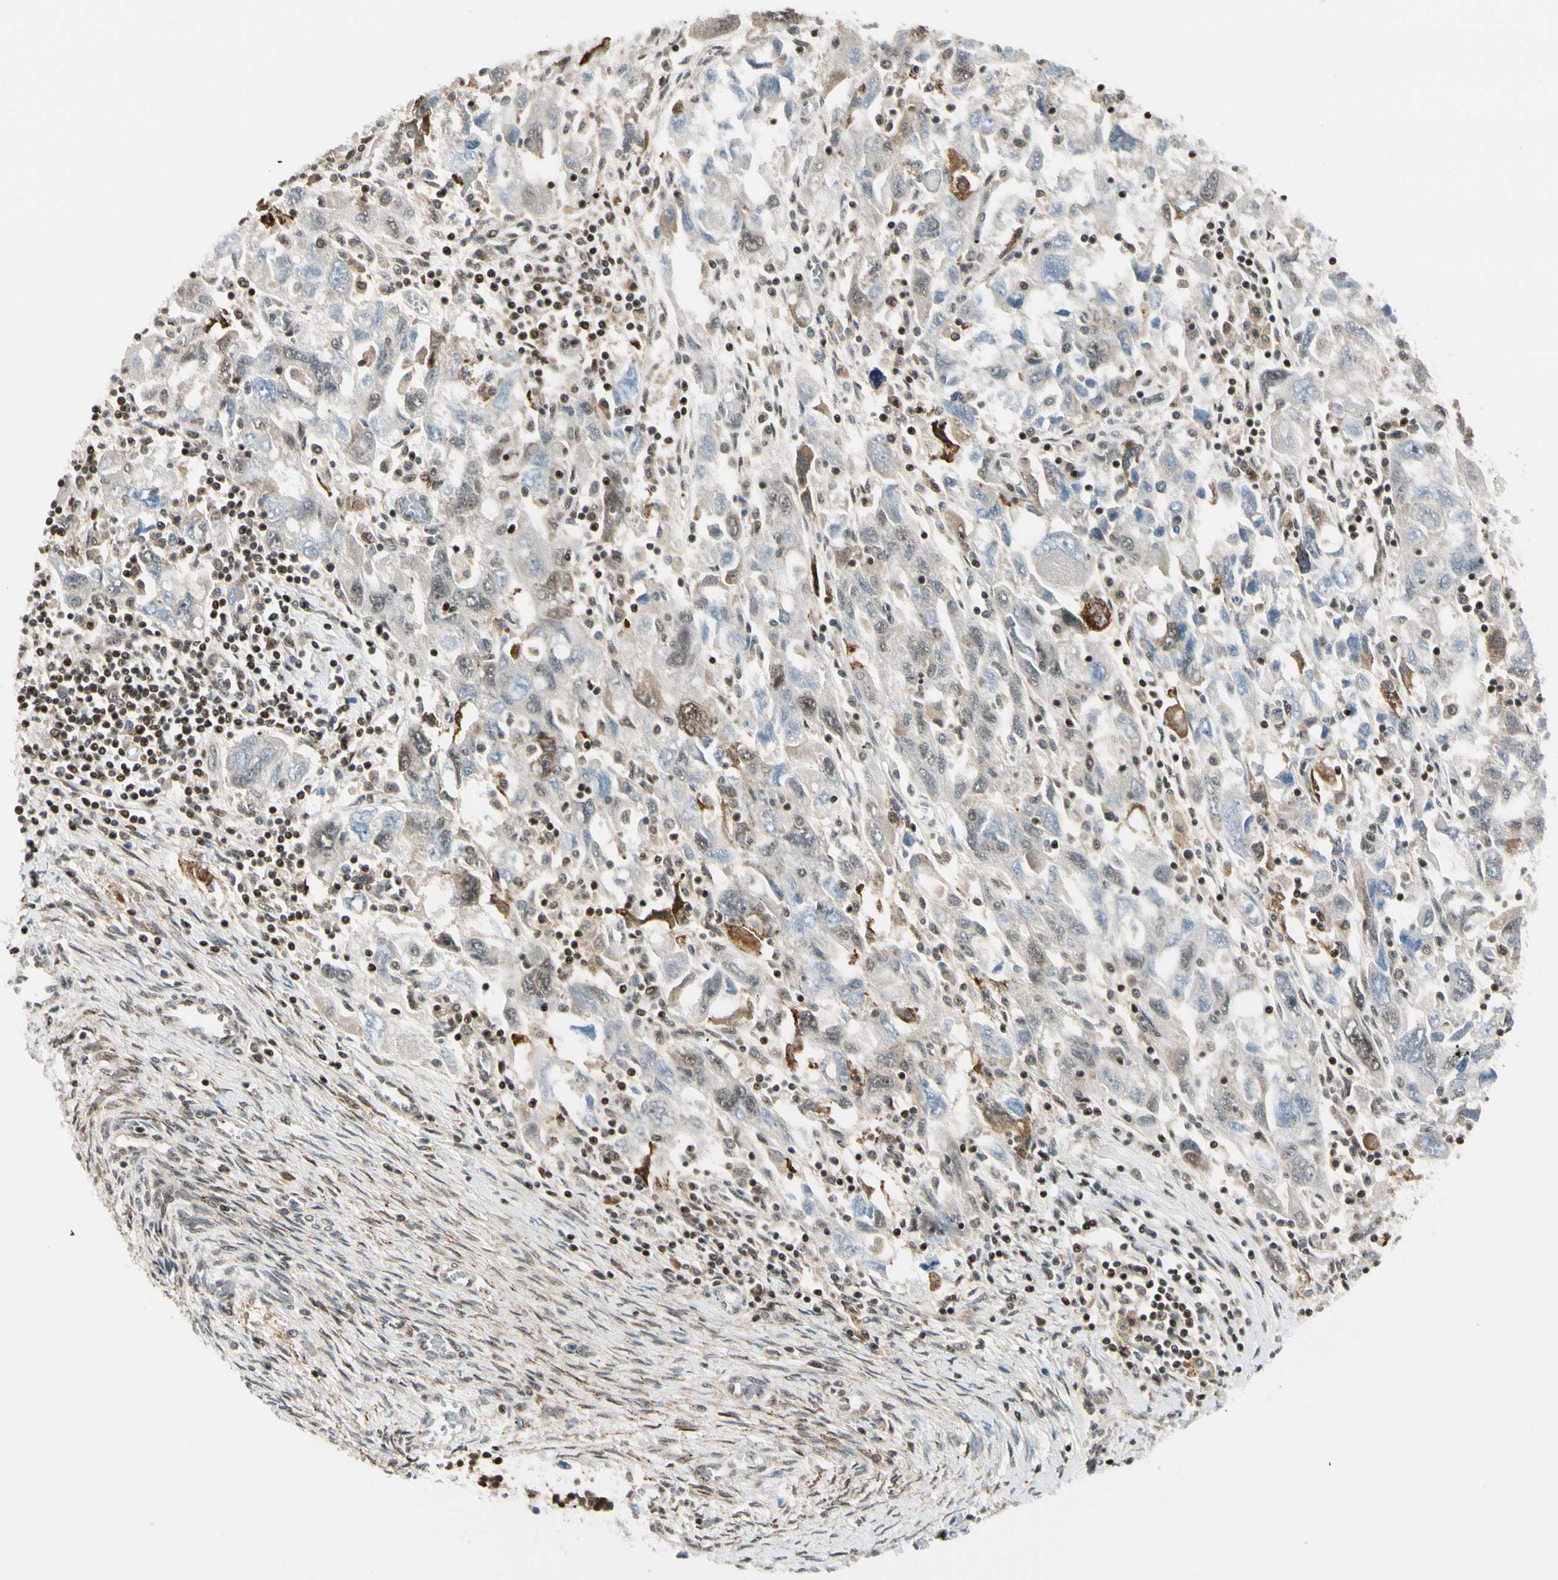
{"staining": {"intensity": "moderate", "quantity": "<25%", "location": "cytoplasmic/membranous,nuclear"}, "tissue": "ovarian cancer", "cell_type": "Tumor cells", "image_type": "cancer", "snomed": [{"axis": "morphology", "description": "Carcinoma, NOS"}, {"axis": "morphology", "description": "Cystadenocarcinoma, serous, NOS"}, {"axis": "topography", "description": "Ovary"}], "caption": "IHC (DAB (3,3'-diaminobenzidine)) staining of carcinoma (ovarian) displays moderate cytoplasmic/membranous and nuclear protein expression in about <25% of tumor cells.", "gene": "DAXX", "patient": {"sex": "female", "age": 69}}